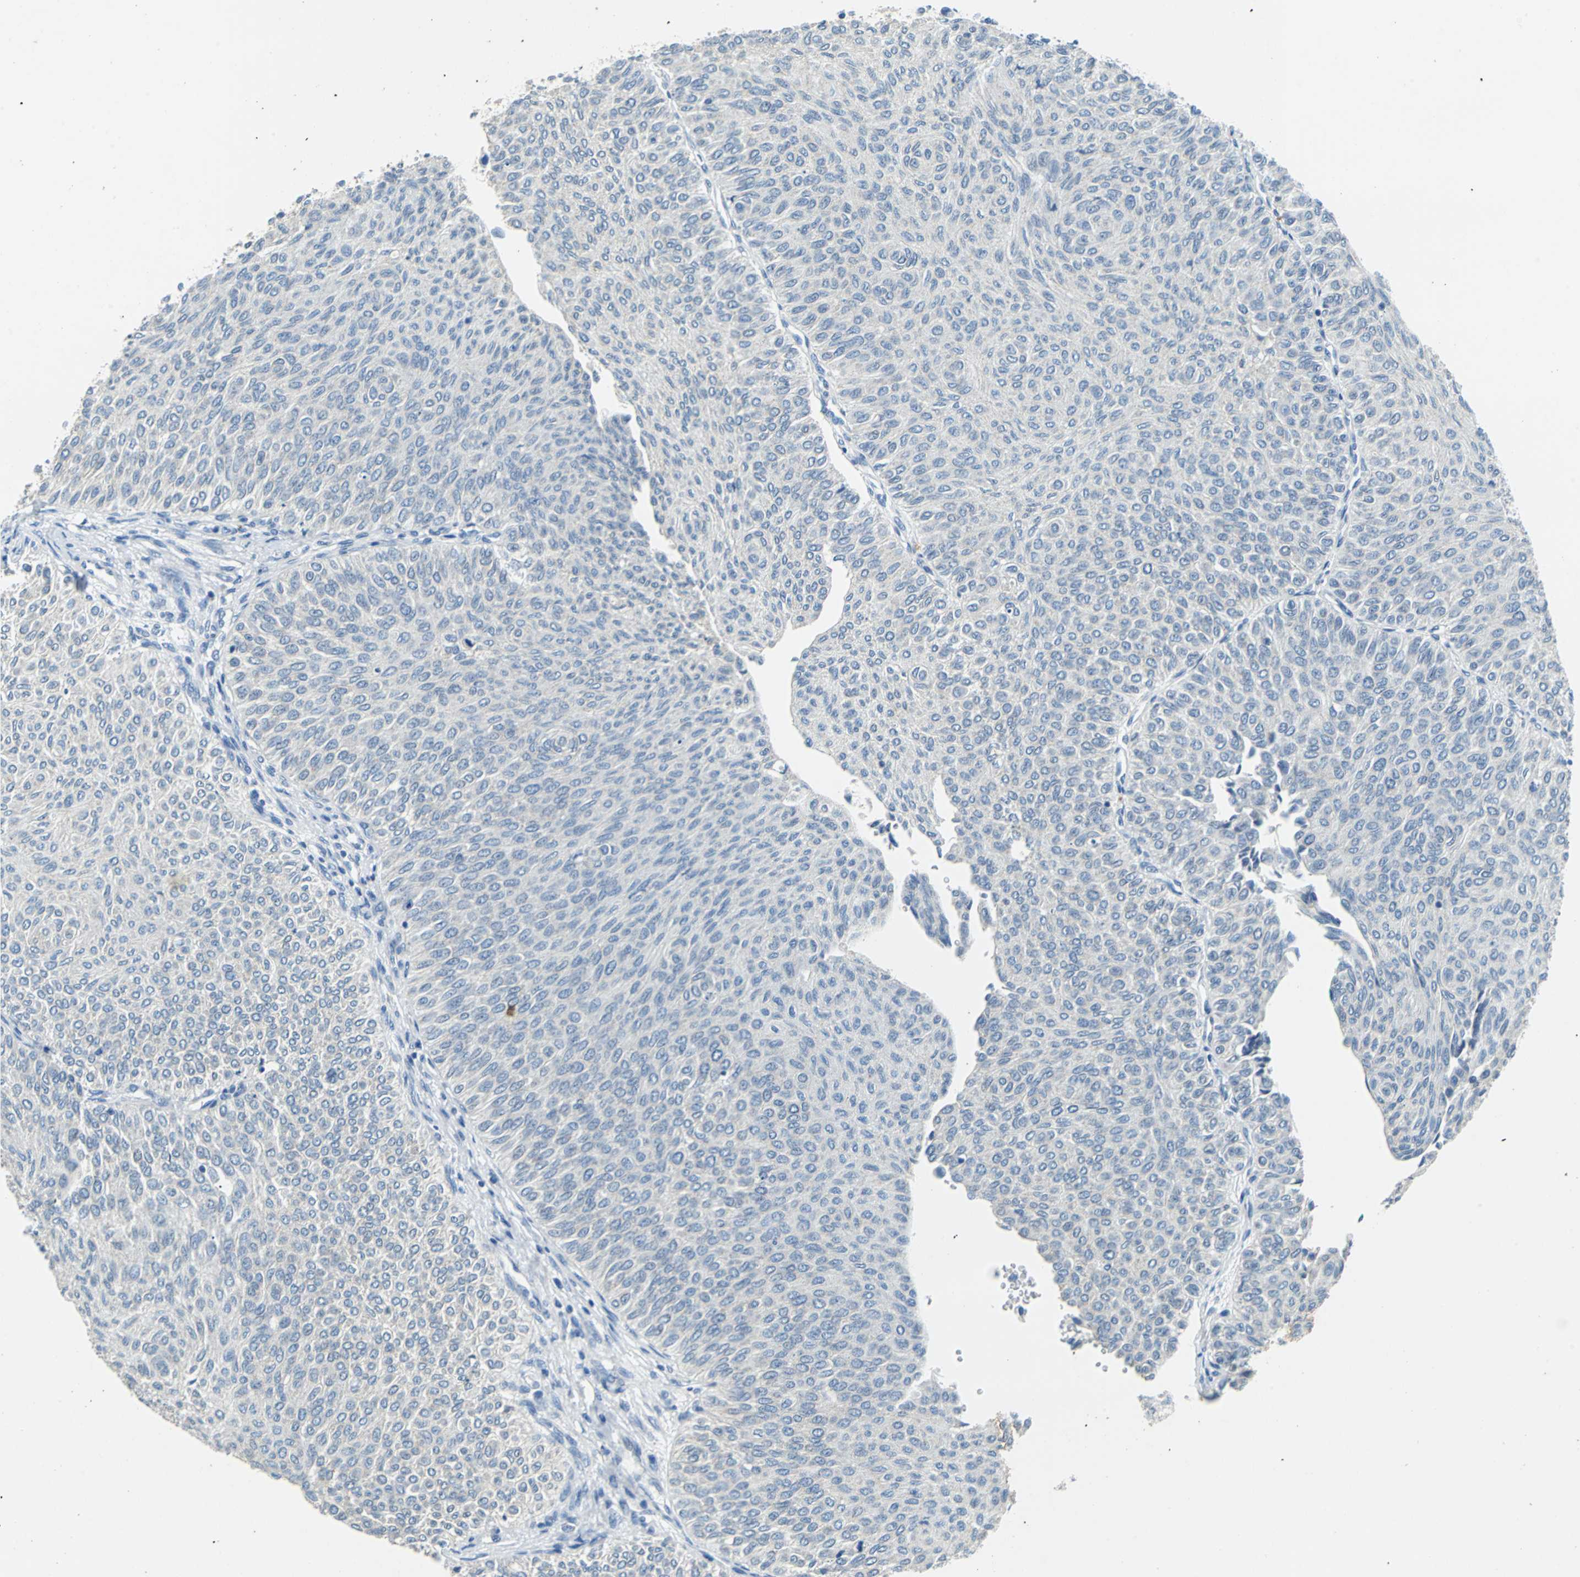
{"staining": {"intensity": "negative", "quantity": "none", "location": "none"}, "tissue": "urothelial cancer", "cell_type": "Tumor cells", "image_type": "cancer", "snomed": [{"axis": "morphology", "description": "Urothelial carcinoma, Low grade"}, {"axis": "topography", "description": "Urinary bladder"}], "caption": "This is an immunohistochemistry (IHC) histopathology image of low-grade urothelial carcinoma. There is no positivity in tumor cells.", "gene": "TEX264", "patient": {"sex": "male", "age": 78}}